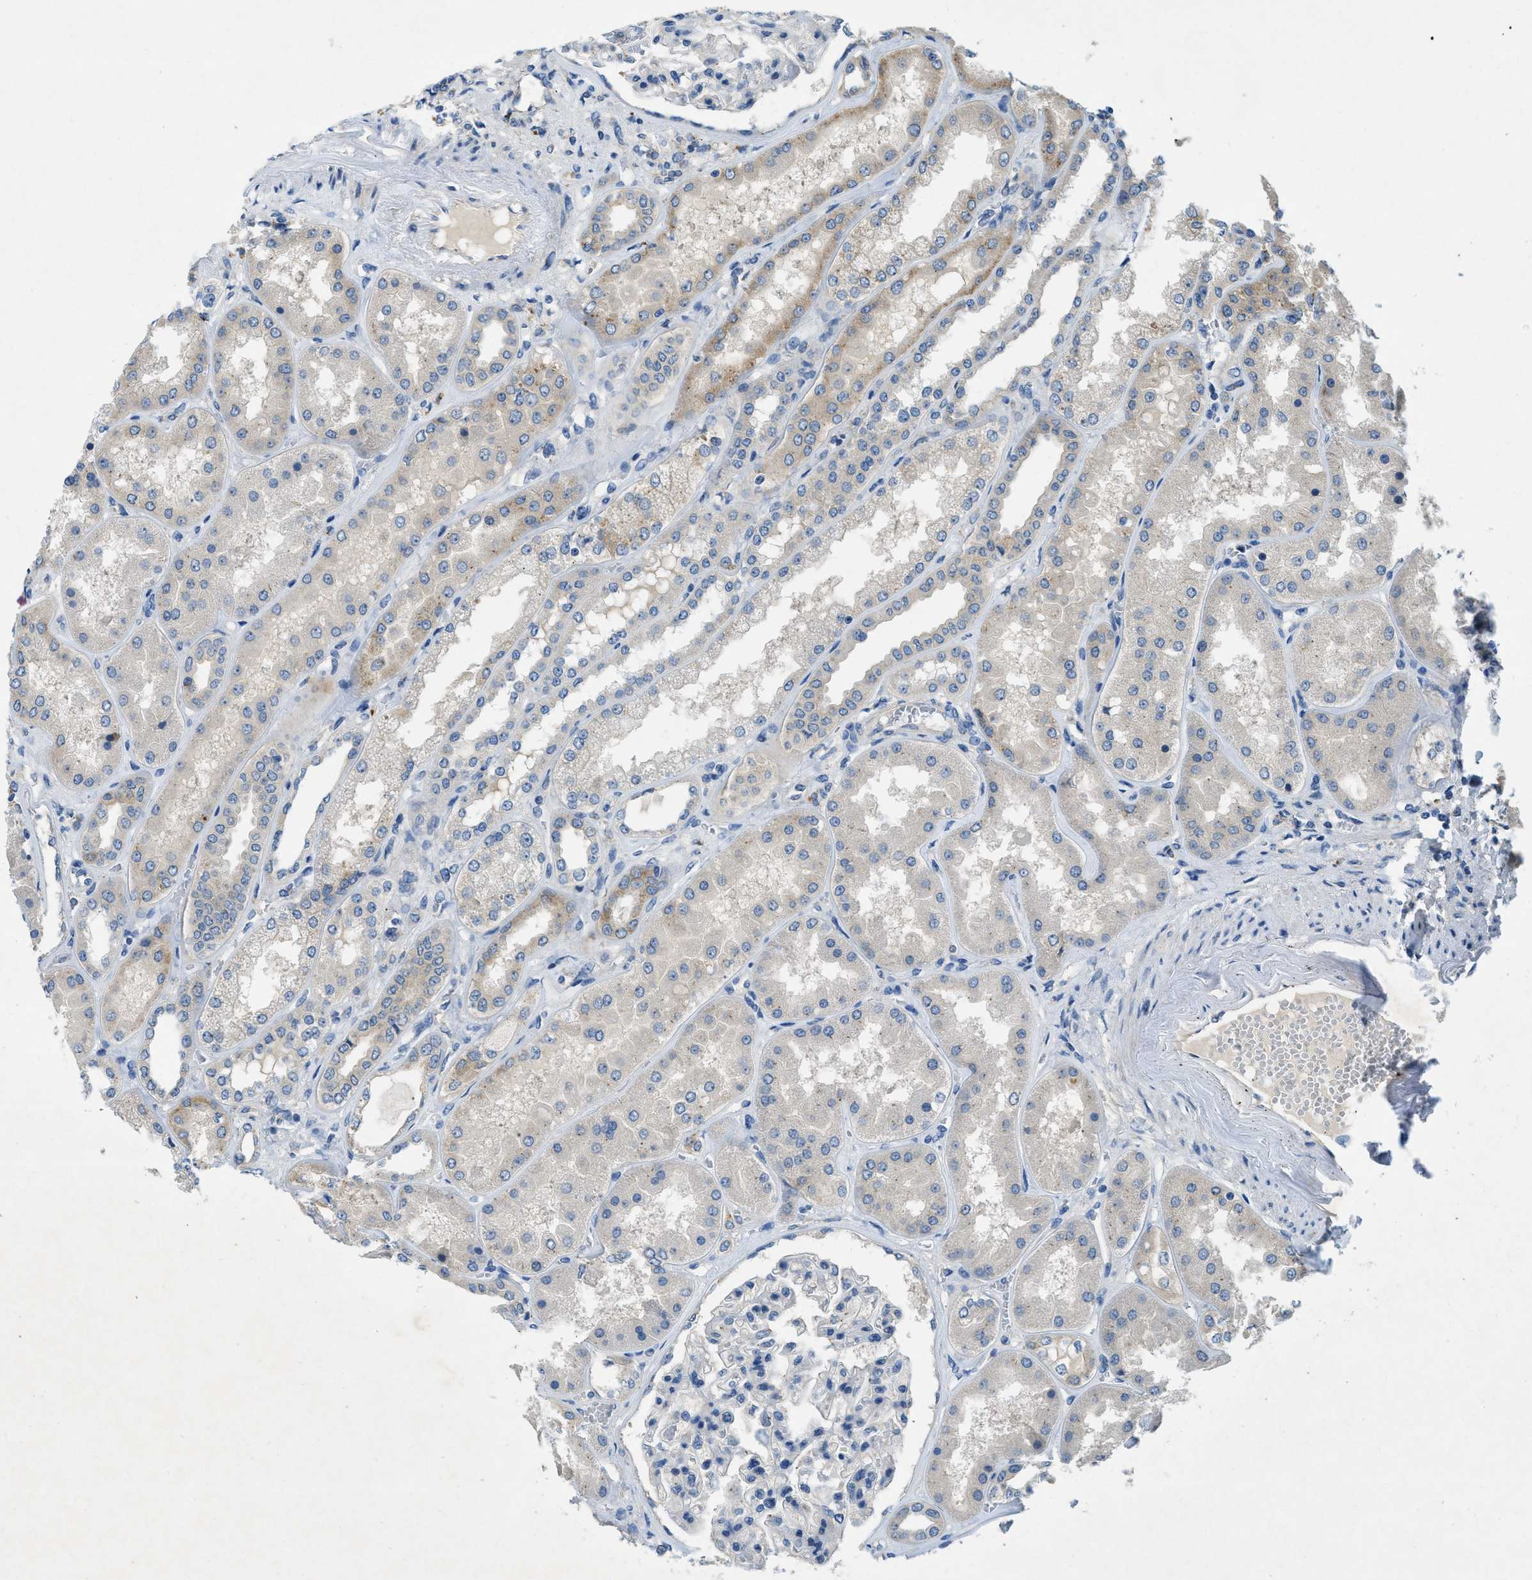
{"staining": {"intensity": "negative", "quantity": "none", "location": "none"}, "tissue": "kidney", "cell_type": "Cells in glomeruli", "image_type": "normal", "snomed": [{"axis": "morphology", "description": "Normal tissue, NOS"}, {"axis": "topography", "description": "Kidney"}], "caption": "This is an immunohistochemistry (IHC) photomicrograph of unremarkable human kidney. There is no positivity in cells in glomeruli.", "gene": "RIPK2", "patient": {"sex": "female", "age": 56}}